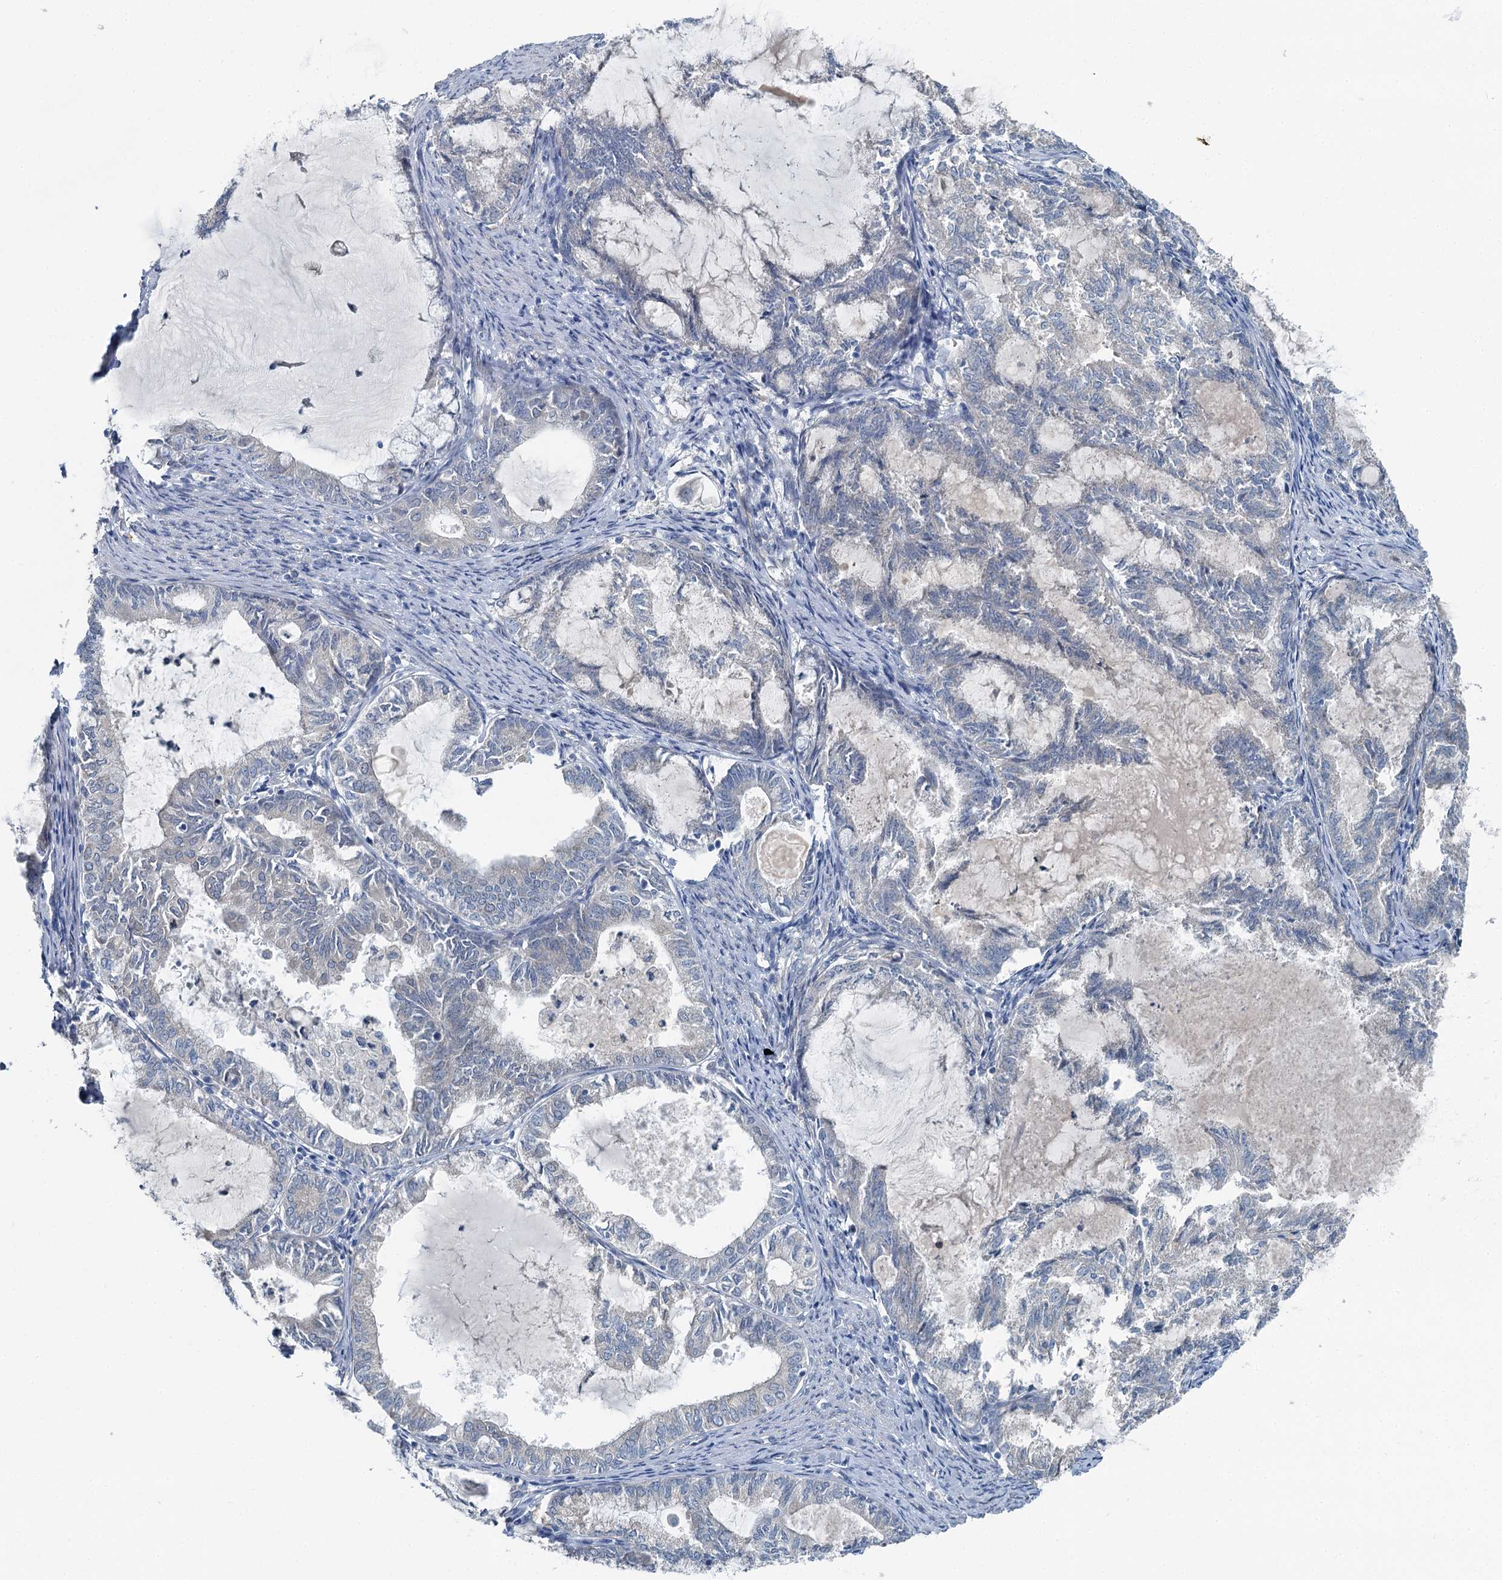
{"staining": {"intensity": "negative", "quantity": "none", "location": "none"}, "tissue": "endometrial cancer", "cell_type": "Tumor cells", "image_type": "cancer", "snomed": [{"axis": "morphology", "description": "Adenocarcinoma, NOS"}, {"axis": "topography", "description": "Endometrium"}], "caption": "This is a image of immunohistochemistry staining of endometrial cancer (adenocarcinoma), which shows no expression in tumor cells.", "gene": "C6orf120", "patient": {"sex": "female", "age": 86}}